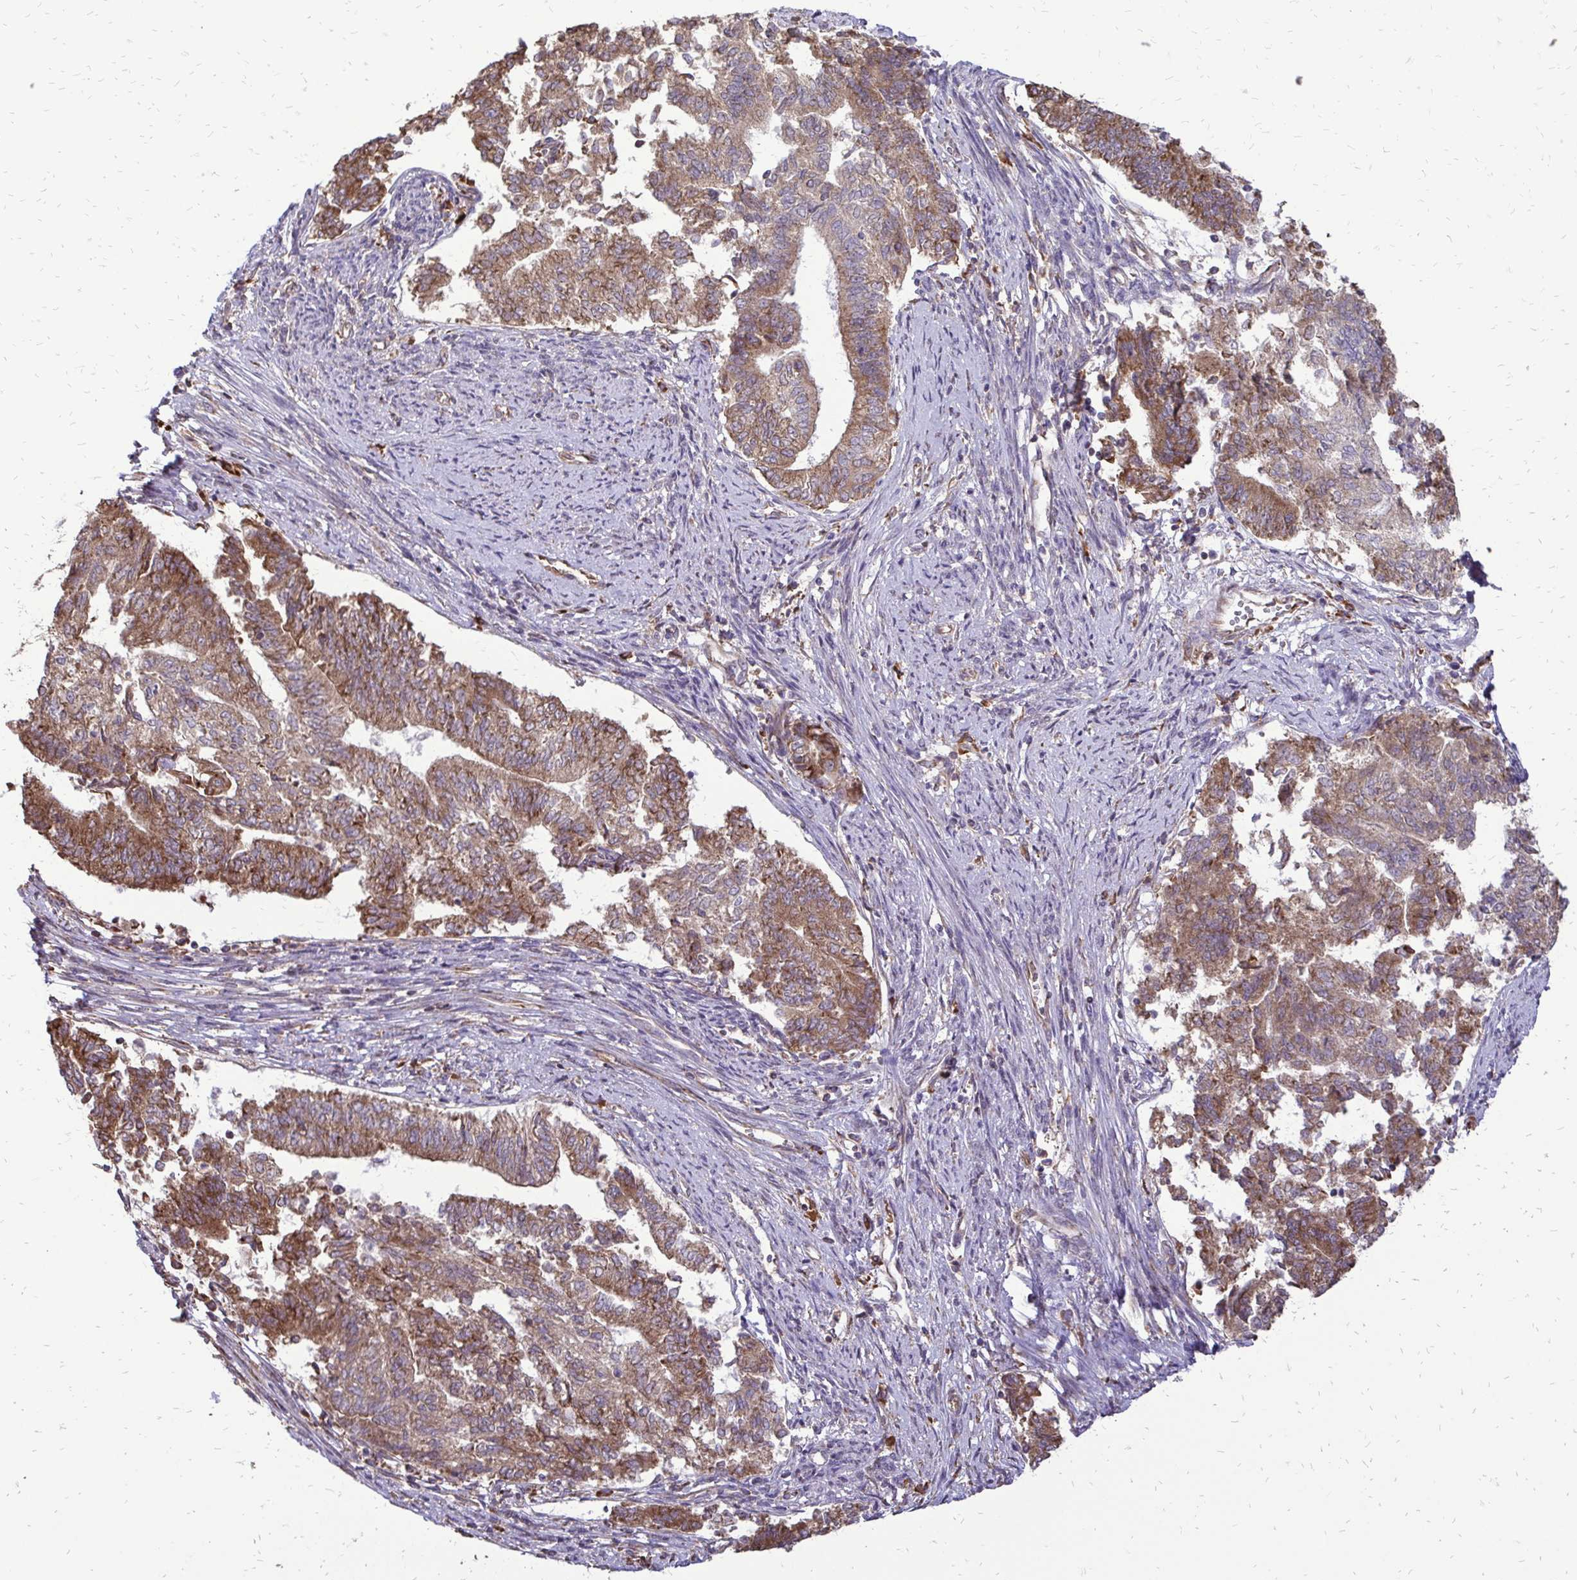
{"staining": {"intensity": "moderate", "quantity": ">75%", "location": "cytoplasmic/membranous"}, "tissue": "endometrial cancer", "cell_type": "Tumor cells", "image_type": "cancer", "snomed": [{"axis": "morphology", "description": "Adenocarcinoma, NOS"}, {"axis": "topography", "description": "Endometrium"}], "caption": "Immunohistochemical staining of endometrial cancer exhibits moderate cytoplasmic/membranous protein staining in approximately >75% of tumor cells. (Brightfield microscopy of DAB IHC at high magnification).", "gene": "RPS3", "patient": {"sex": "female", "age": 65}}